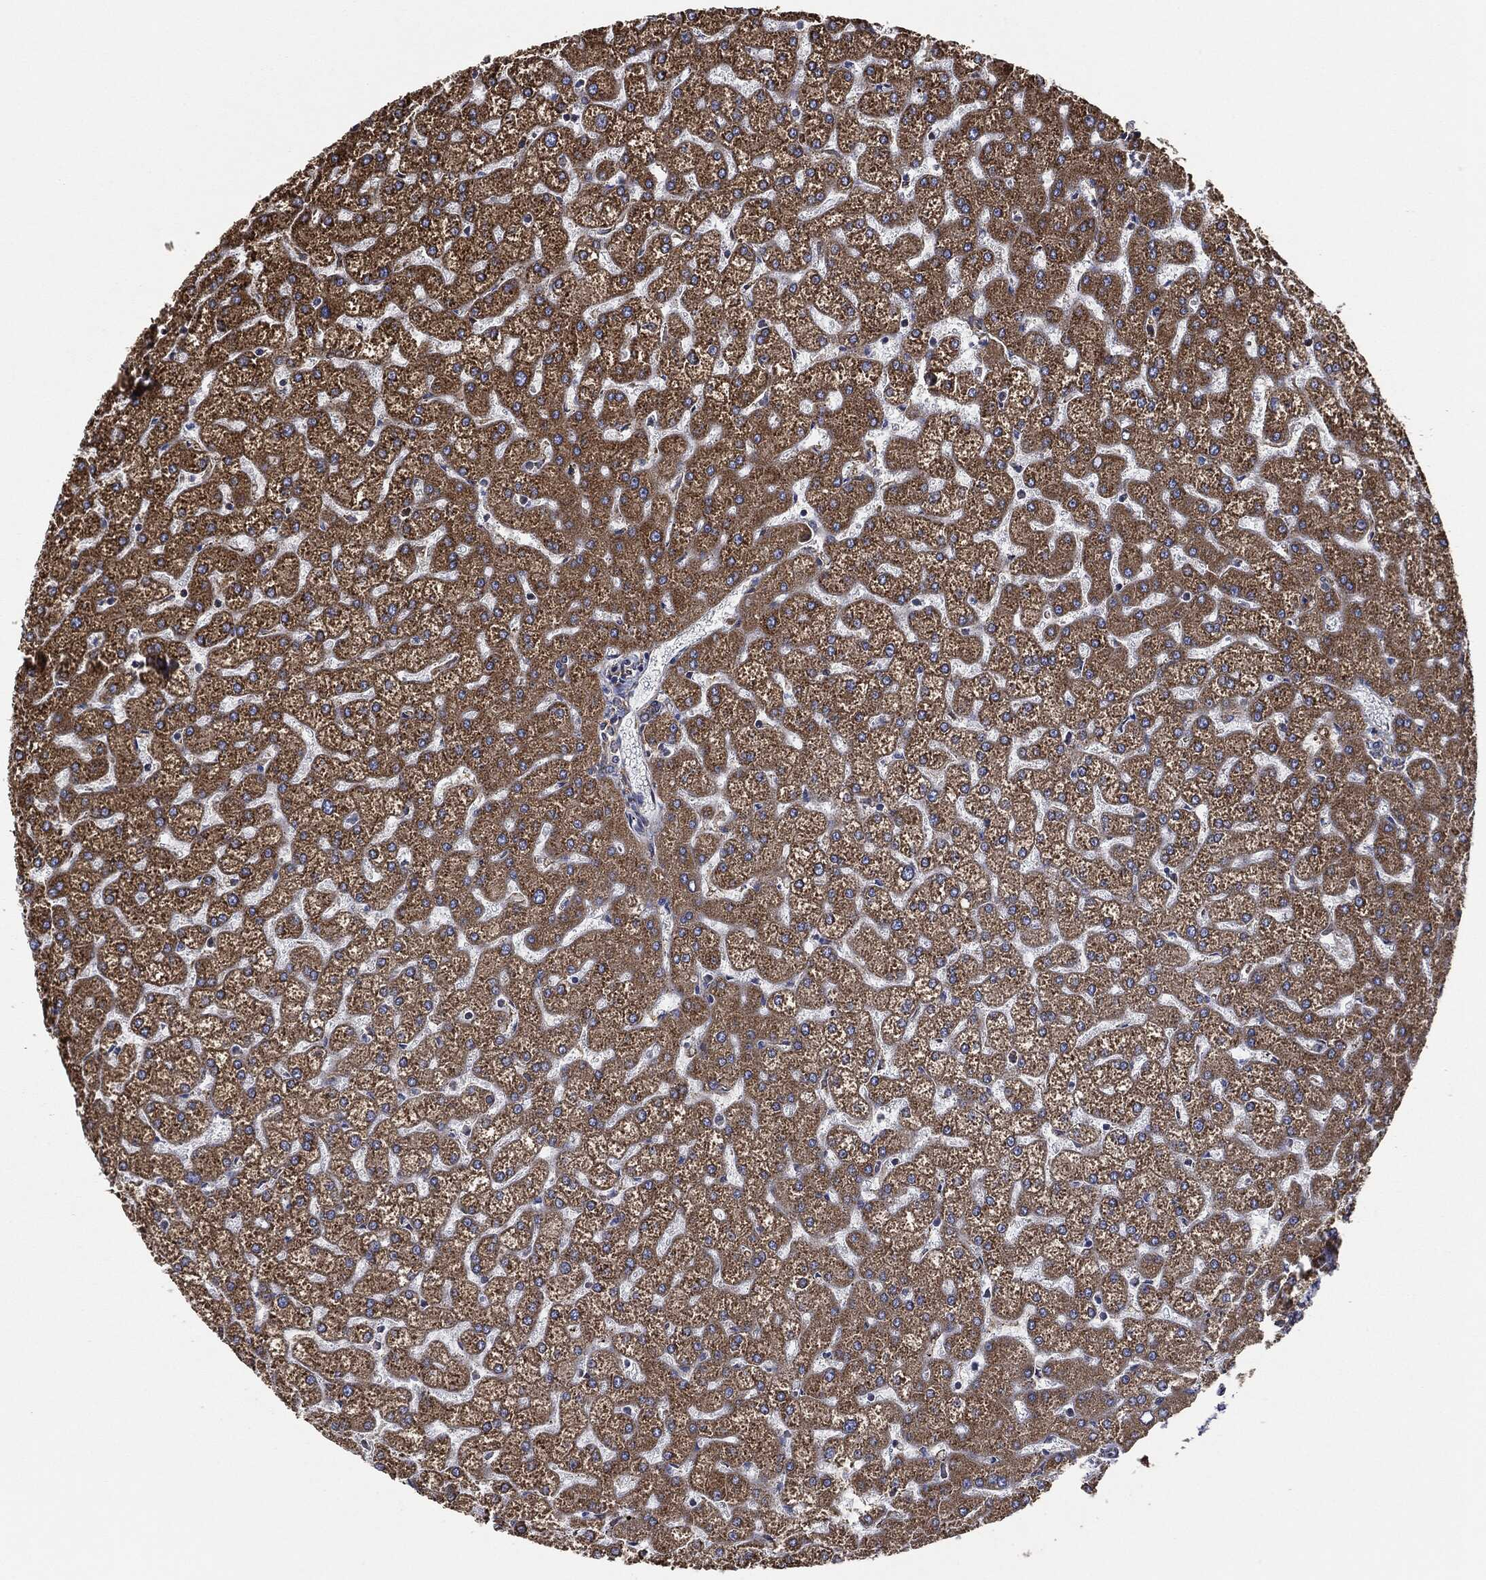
{"staining": {"intensity": "negative", "quantity": "none", "location": "none"}, "tissue": "liver", "cell_type": "Cholangiocytes", "image_type": "normal", "snomed": [{"axis": "morphology", "description": "Normal tissue, NOS"}, {"axis": "topography", "description": "Liver"}], "caption": "A high-resolution micrograph shows immunohistochemistry staining of normal liver, which shows no significant positivity in cholangiocytes.", "gene": "AMFR", "patient": {"sex": "female", "age": 32}}